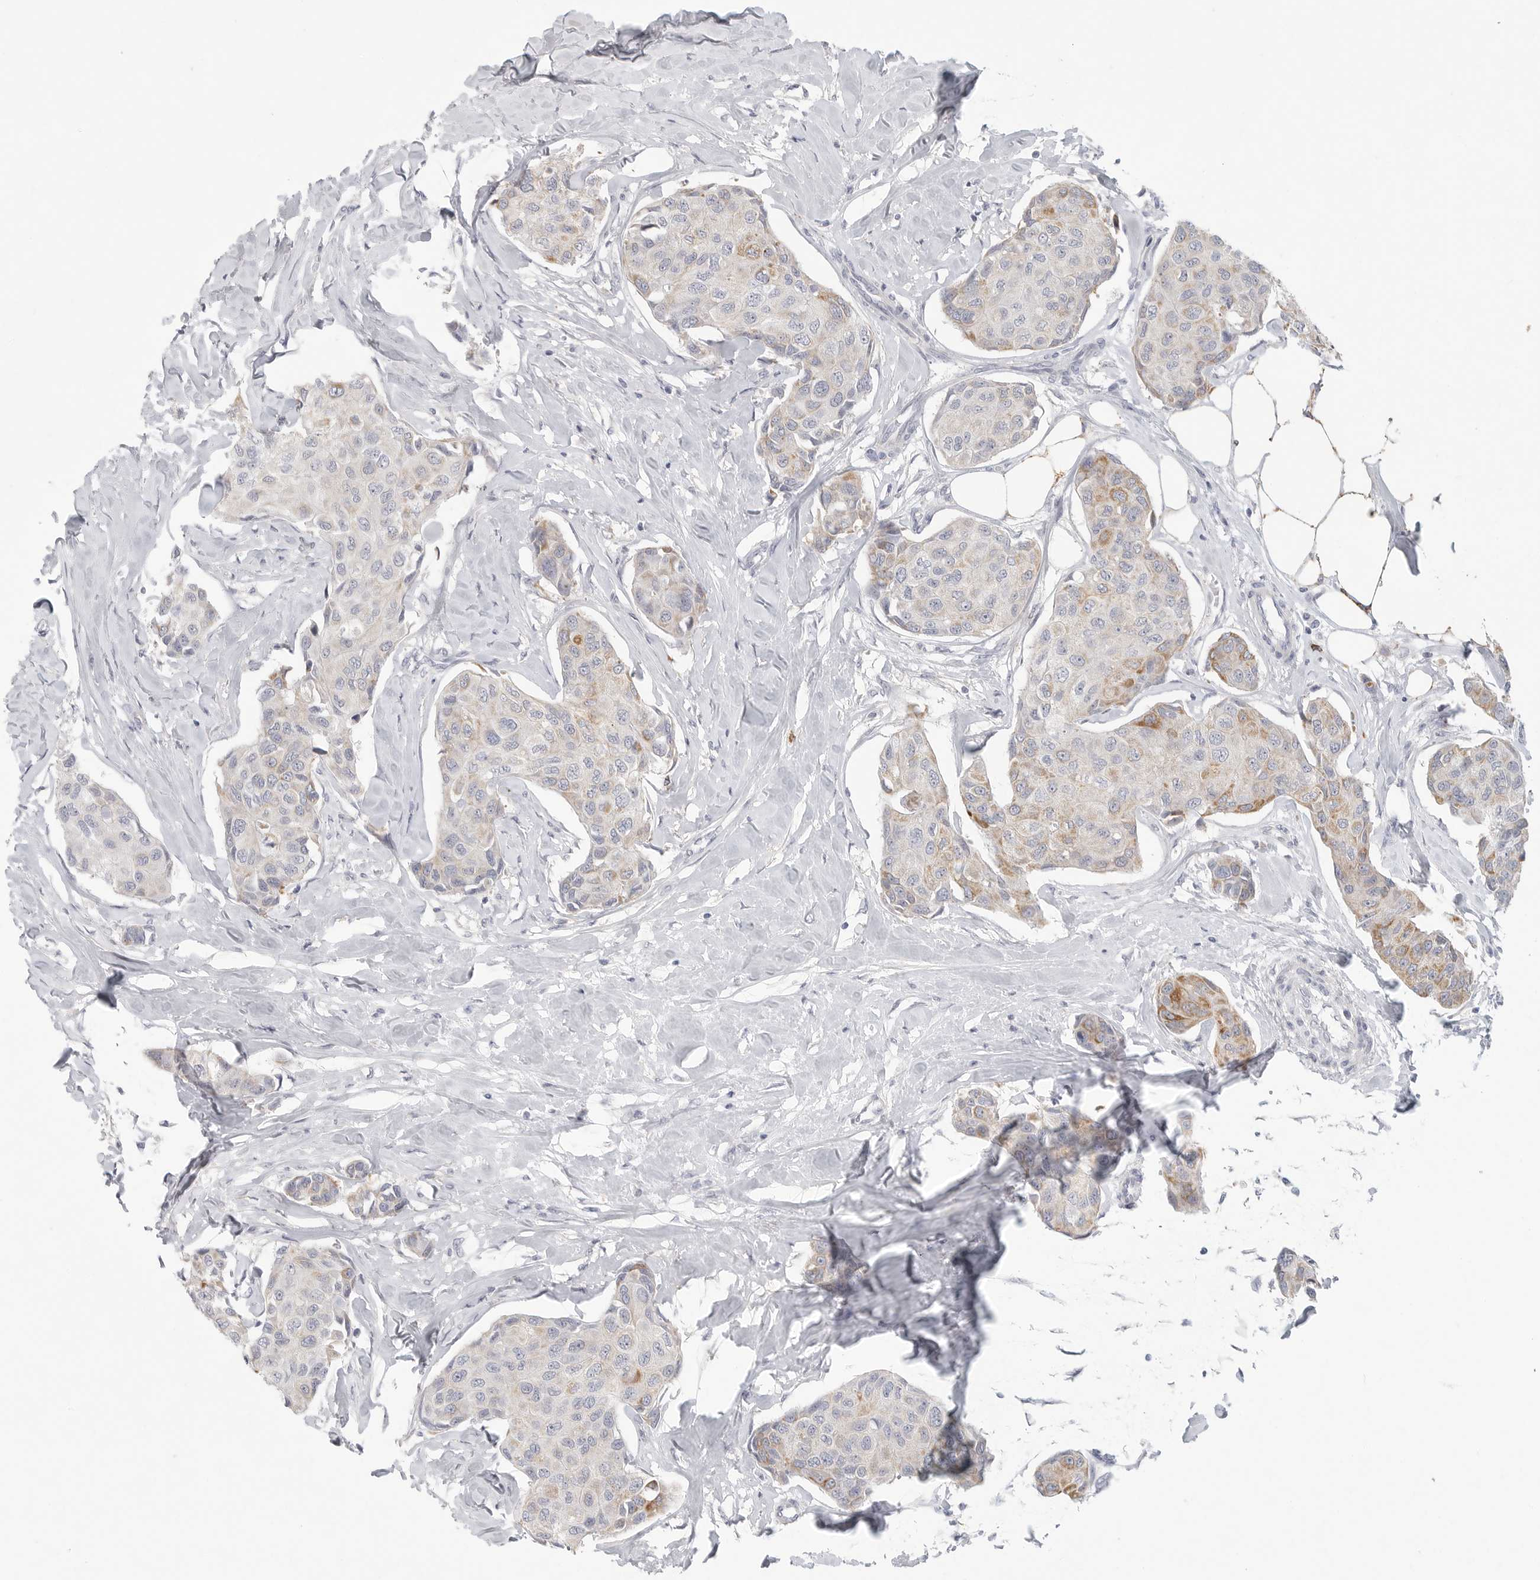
{"staining": {"intensity": "moderate", "quantity": "<25%", "location": "cytoplasmic/membranous"}, "tissue": "breast cancer", "cell_type": "Tumor cells", "image_type": "cancer", "snomed": [{"axis": "morphology", "description": "Duct carcinoma"}, {"axis": "topography", "description": "Breast"}], "caption": "Immunohistochemistry staining of breast cancer, which shows low levels of moderate cytoplasmic/membranous staining in approximately <25% of tumor cells indicating moderate cytoplasmic/membranous protein expression. The staining was performed using DAB (brown) for protein detection and nuclei were counterstained in hematoxylin (blue).", "gene": "ELP3", "patient": {"sex": "female", "age": 80}}